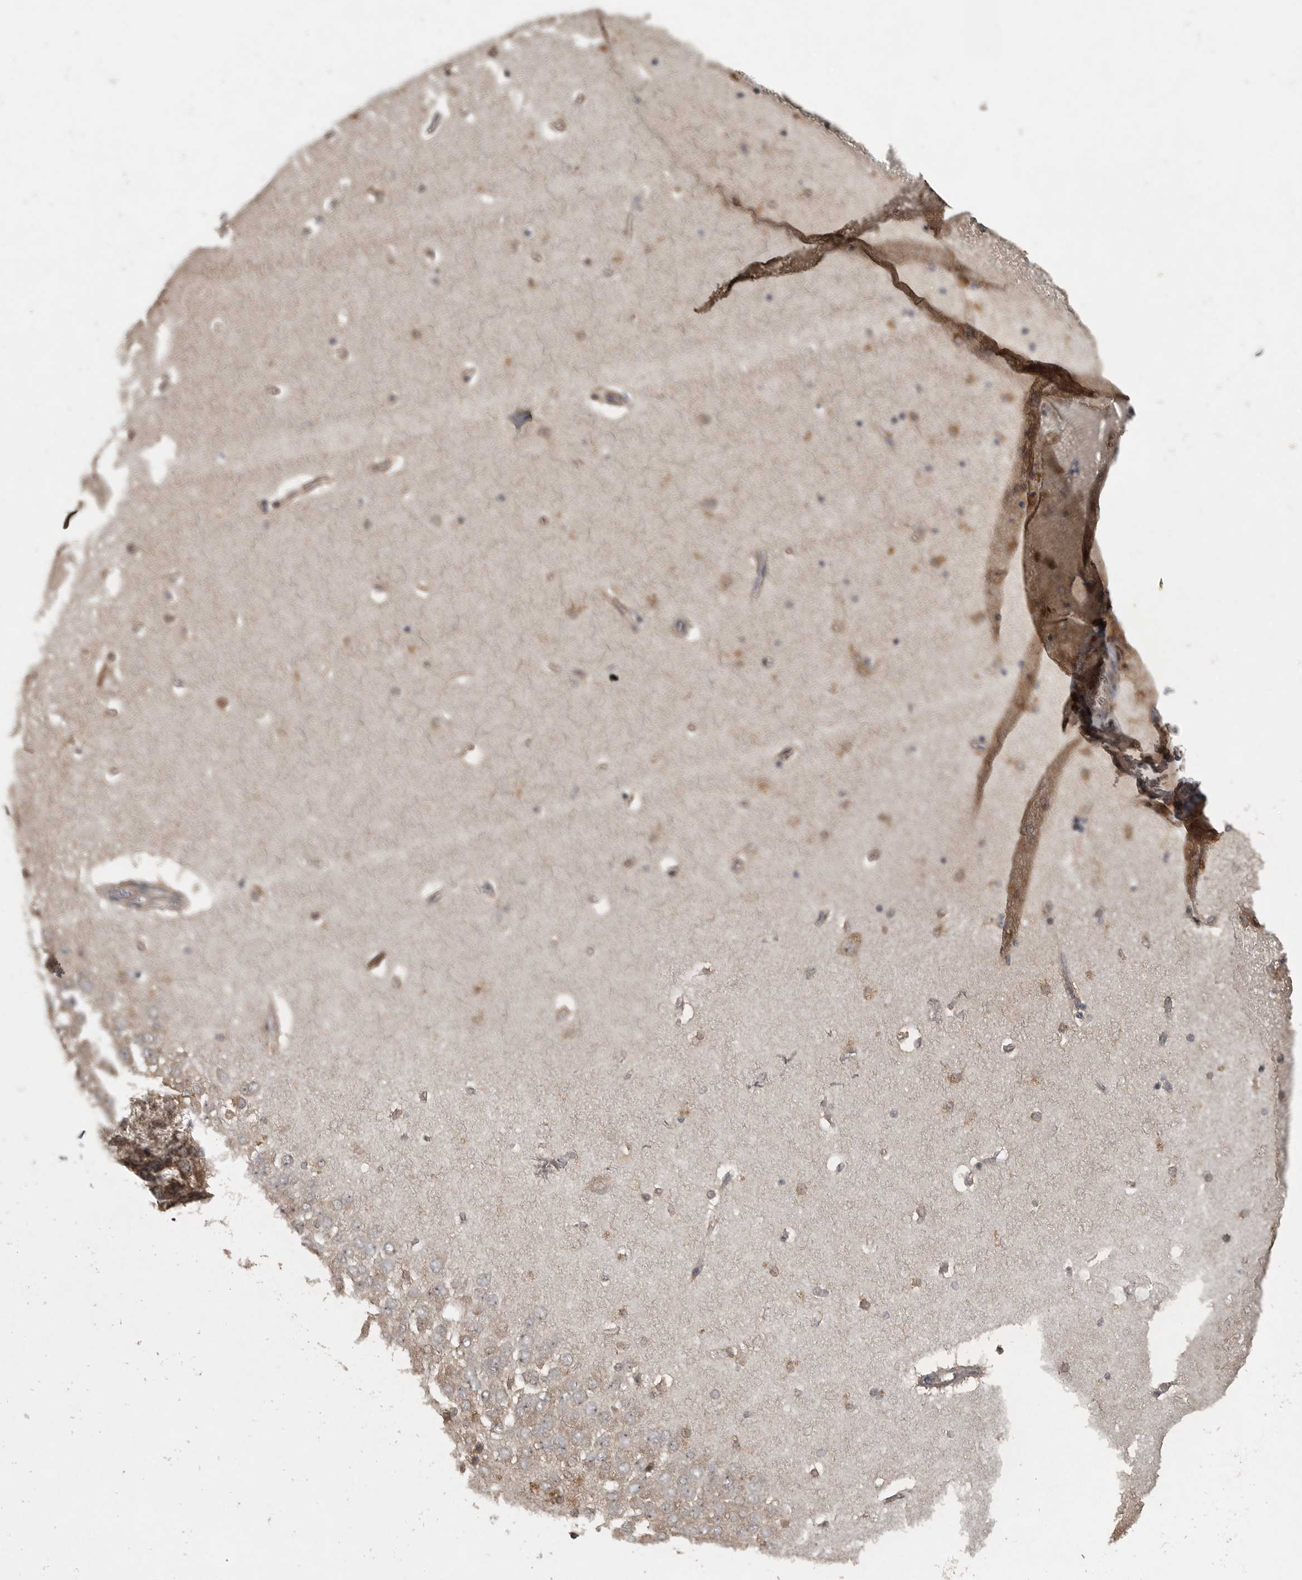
{"staining": {"intensity": "moderate", "quantity": "<25%", "location": "cytoplasmic/membranous"}, "tissue": "hippocampus", "cell_type": "Glial cells", "image_type": "normal", "snomed": [{"axis": "morphology", "description": "Normal tissue, NOS"}, {"axis": "topography", "description": "Hippocampus"}], "caption": "An immunohistochemistry image of normal tissue is shown. Protein staining in brown labels moderate cytoplasmic/membranous positivity in hippocampus within glial cells. Nuclei are stained in blue.", "gene": "LLGL1", "patient": {"sex": "female", "age": 54}}